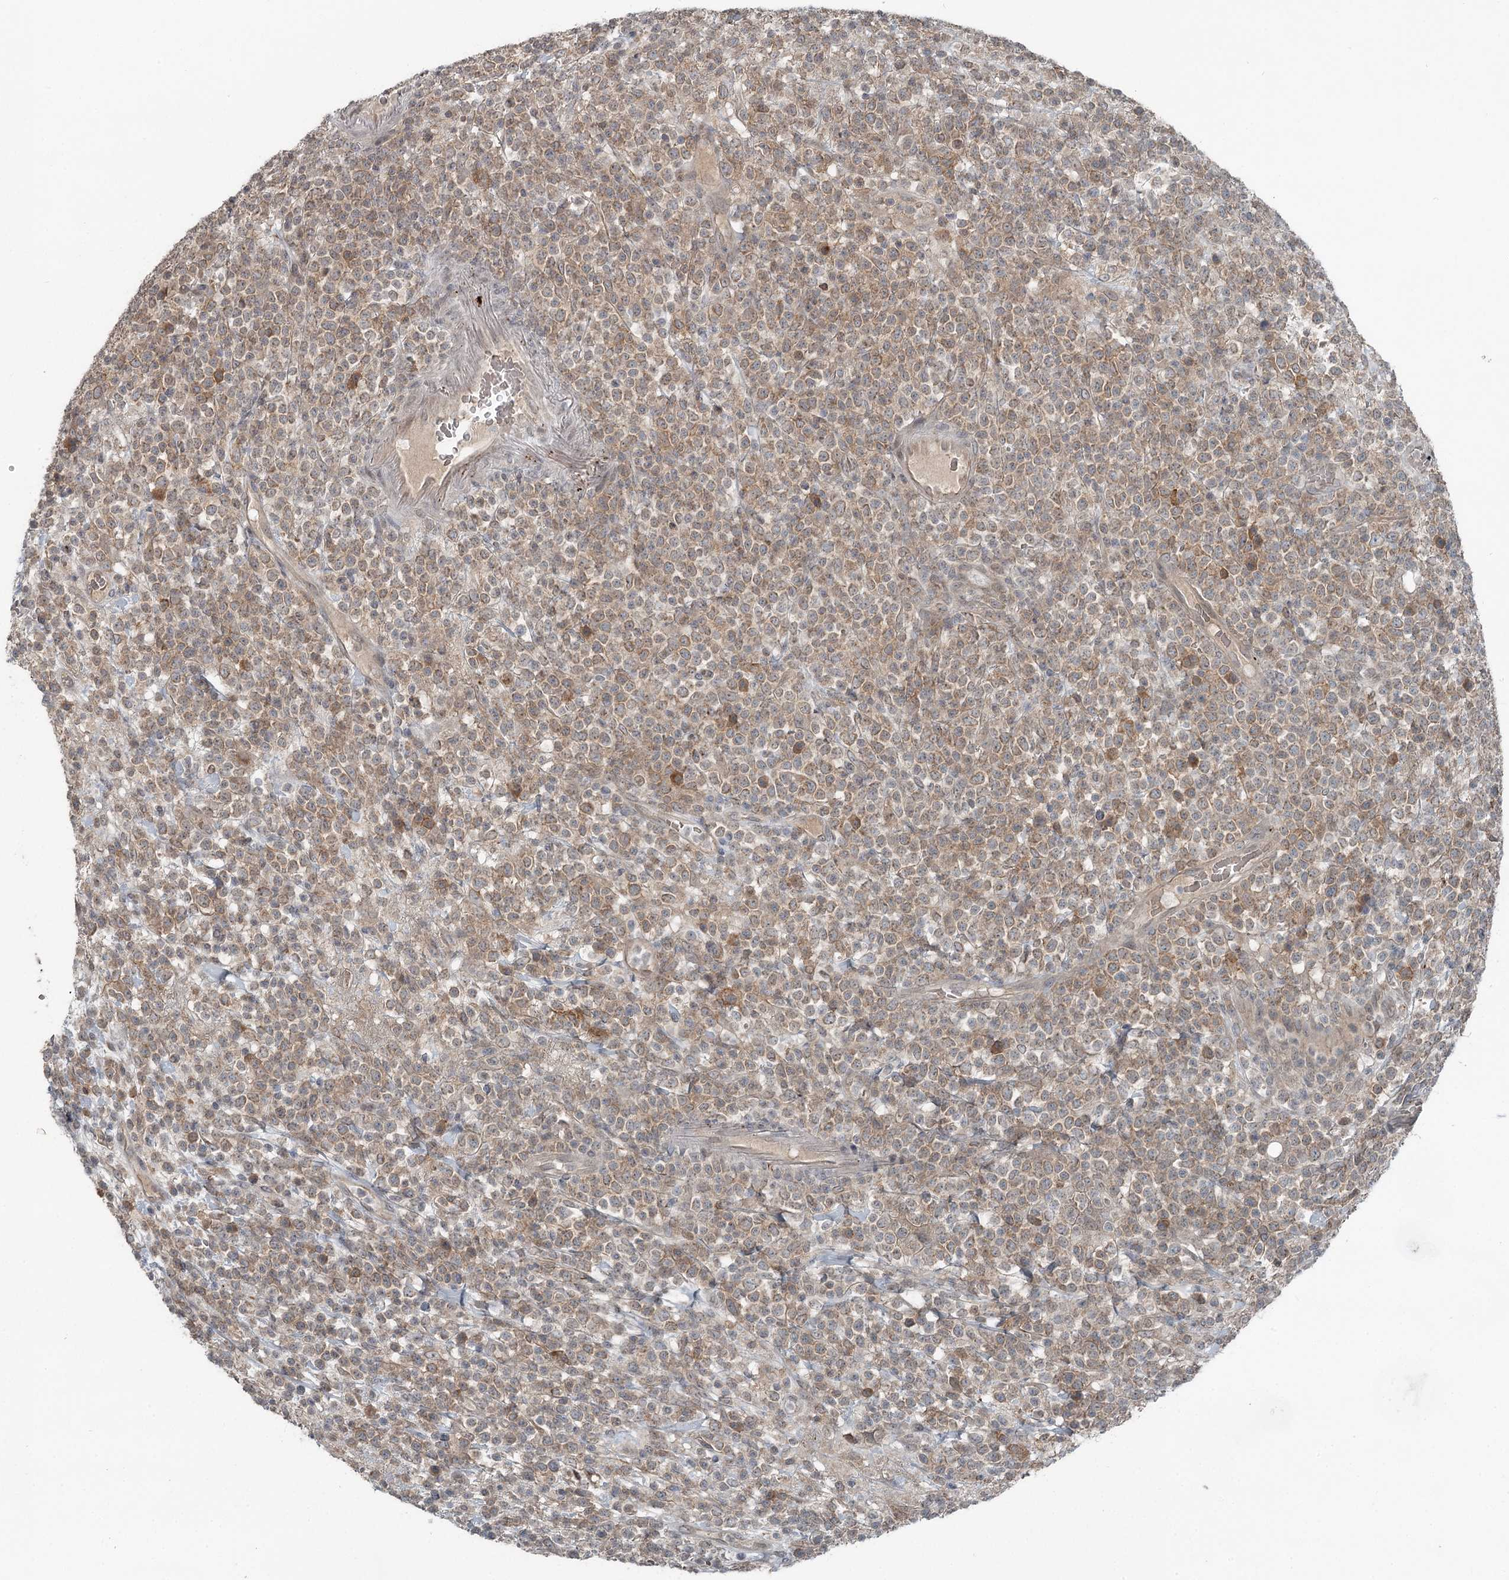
{"staining": {"intensity": "weak", "quantity": "25%-75%", "location": "cytoplasmic/membranous"}, "tissue": "lymphoma", "cell_type": "Tumor cells", "image_type": "cancer", "snomed": [{"axis": "morphology", "description": "Malignant lymphoma, non-Hodgkin's type, High grade"}, {"axis": "topography", "description": "Colon"}], "caption": "Immunohistochemical staining of lymphoma displays low levels of weak cytoplasmic/membranous expression in about 25%-75% of tumor cells.", "gene": "SLC39A8", "patient": {"sex": "female", "age": 53}}